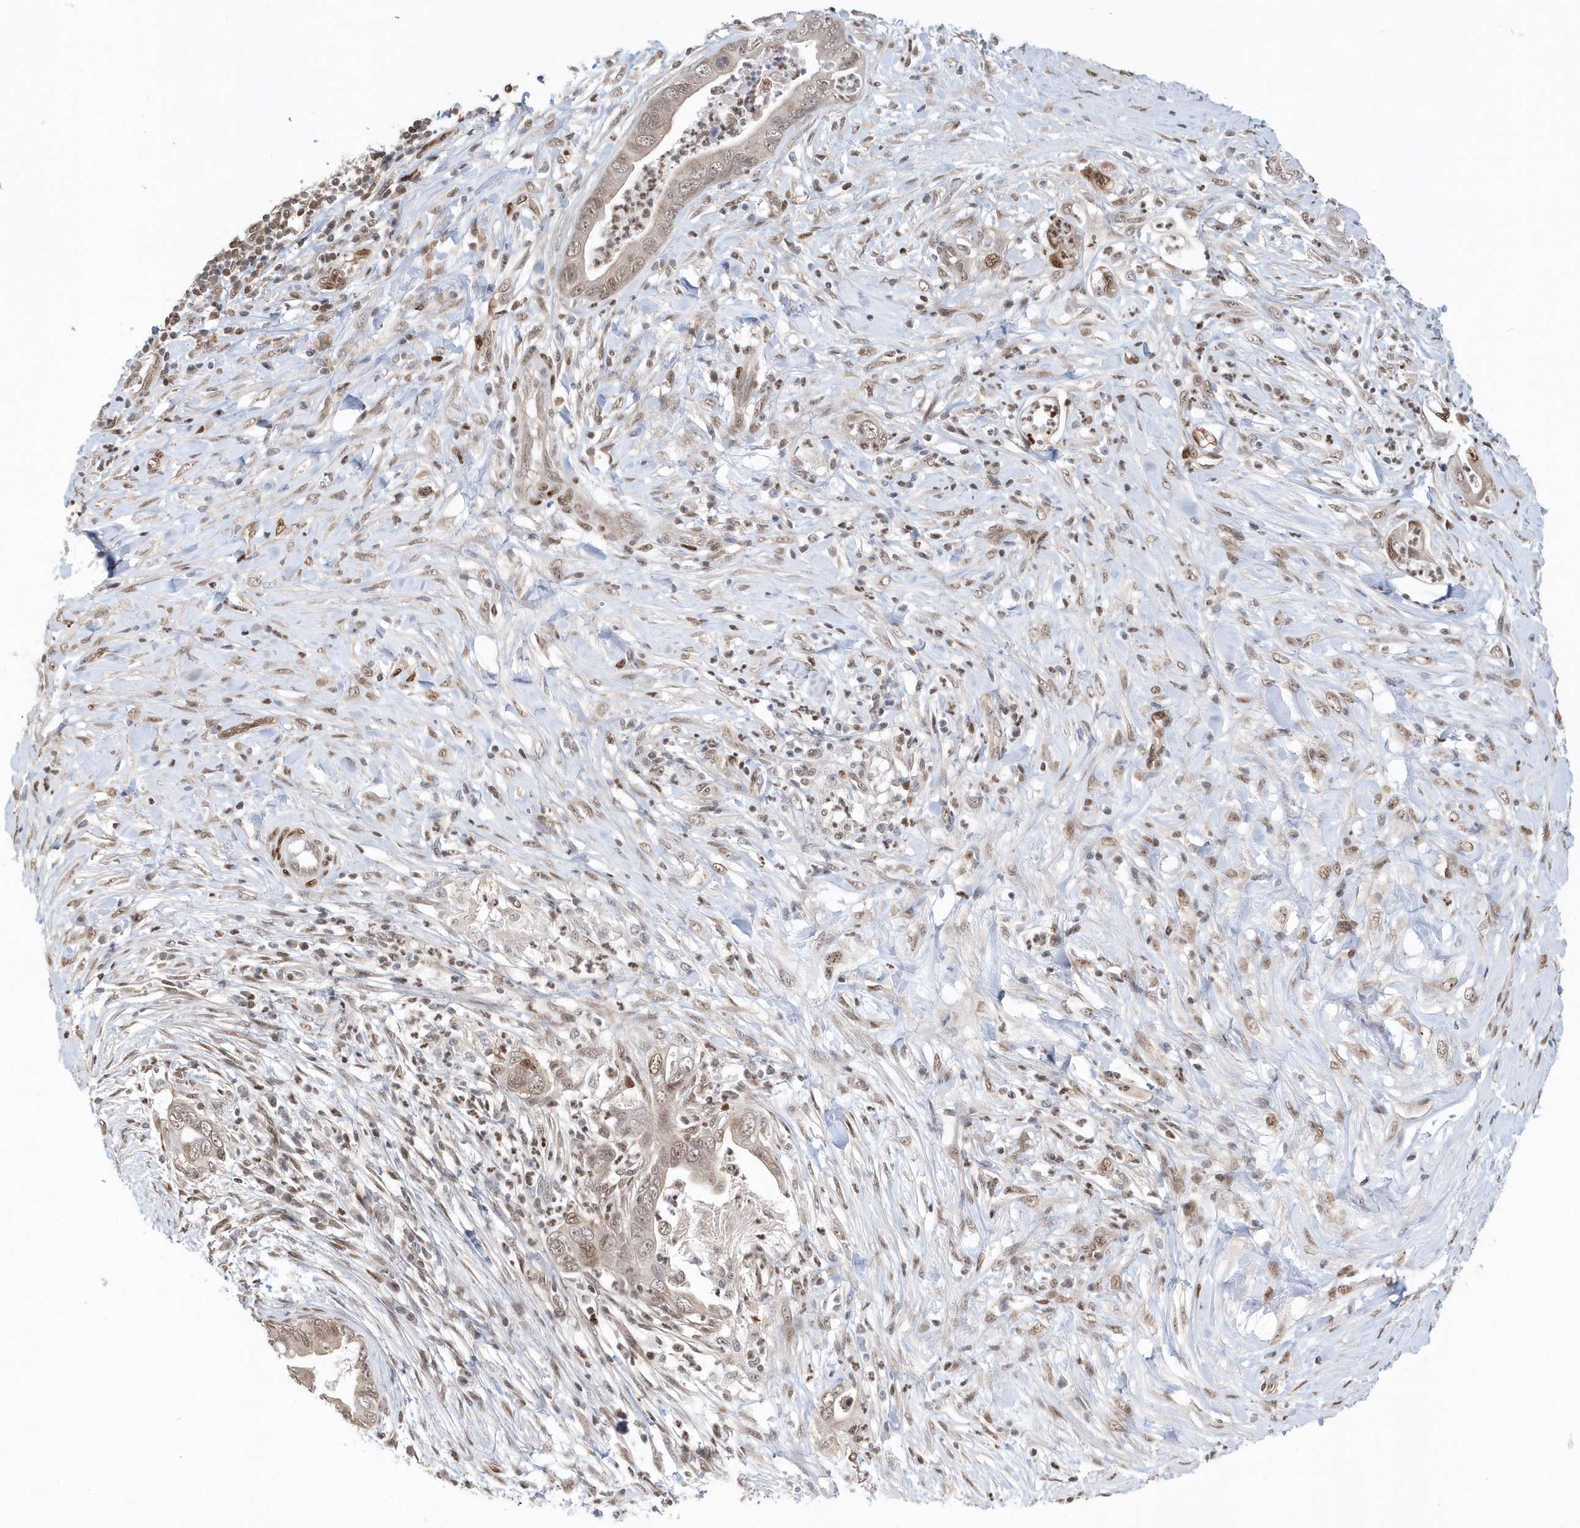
{"staining": {"intensity": "weak", "quantity": "25%-75%", "location": "cytoplasmic/membranous,nuclear"}, "tissue": "pancreatic cancer", "cell_type": "Tumor cells", "image_type": "cancer", "snomed": [{"axis": "morphology", "description": "Adenocarcinoma, NOS"}, {"axis": "topography", "description": "Pancreas"}], "caption": "Brown immunohistochemical staining in human pancreatic adenocarcinoma exhibits weak cytoplasmic/membranous and nuclear expression in approximately 25%-75% of tumor cells.", "gene": "SUMO2", "patient": {"sex": "male", "age": 75}}